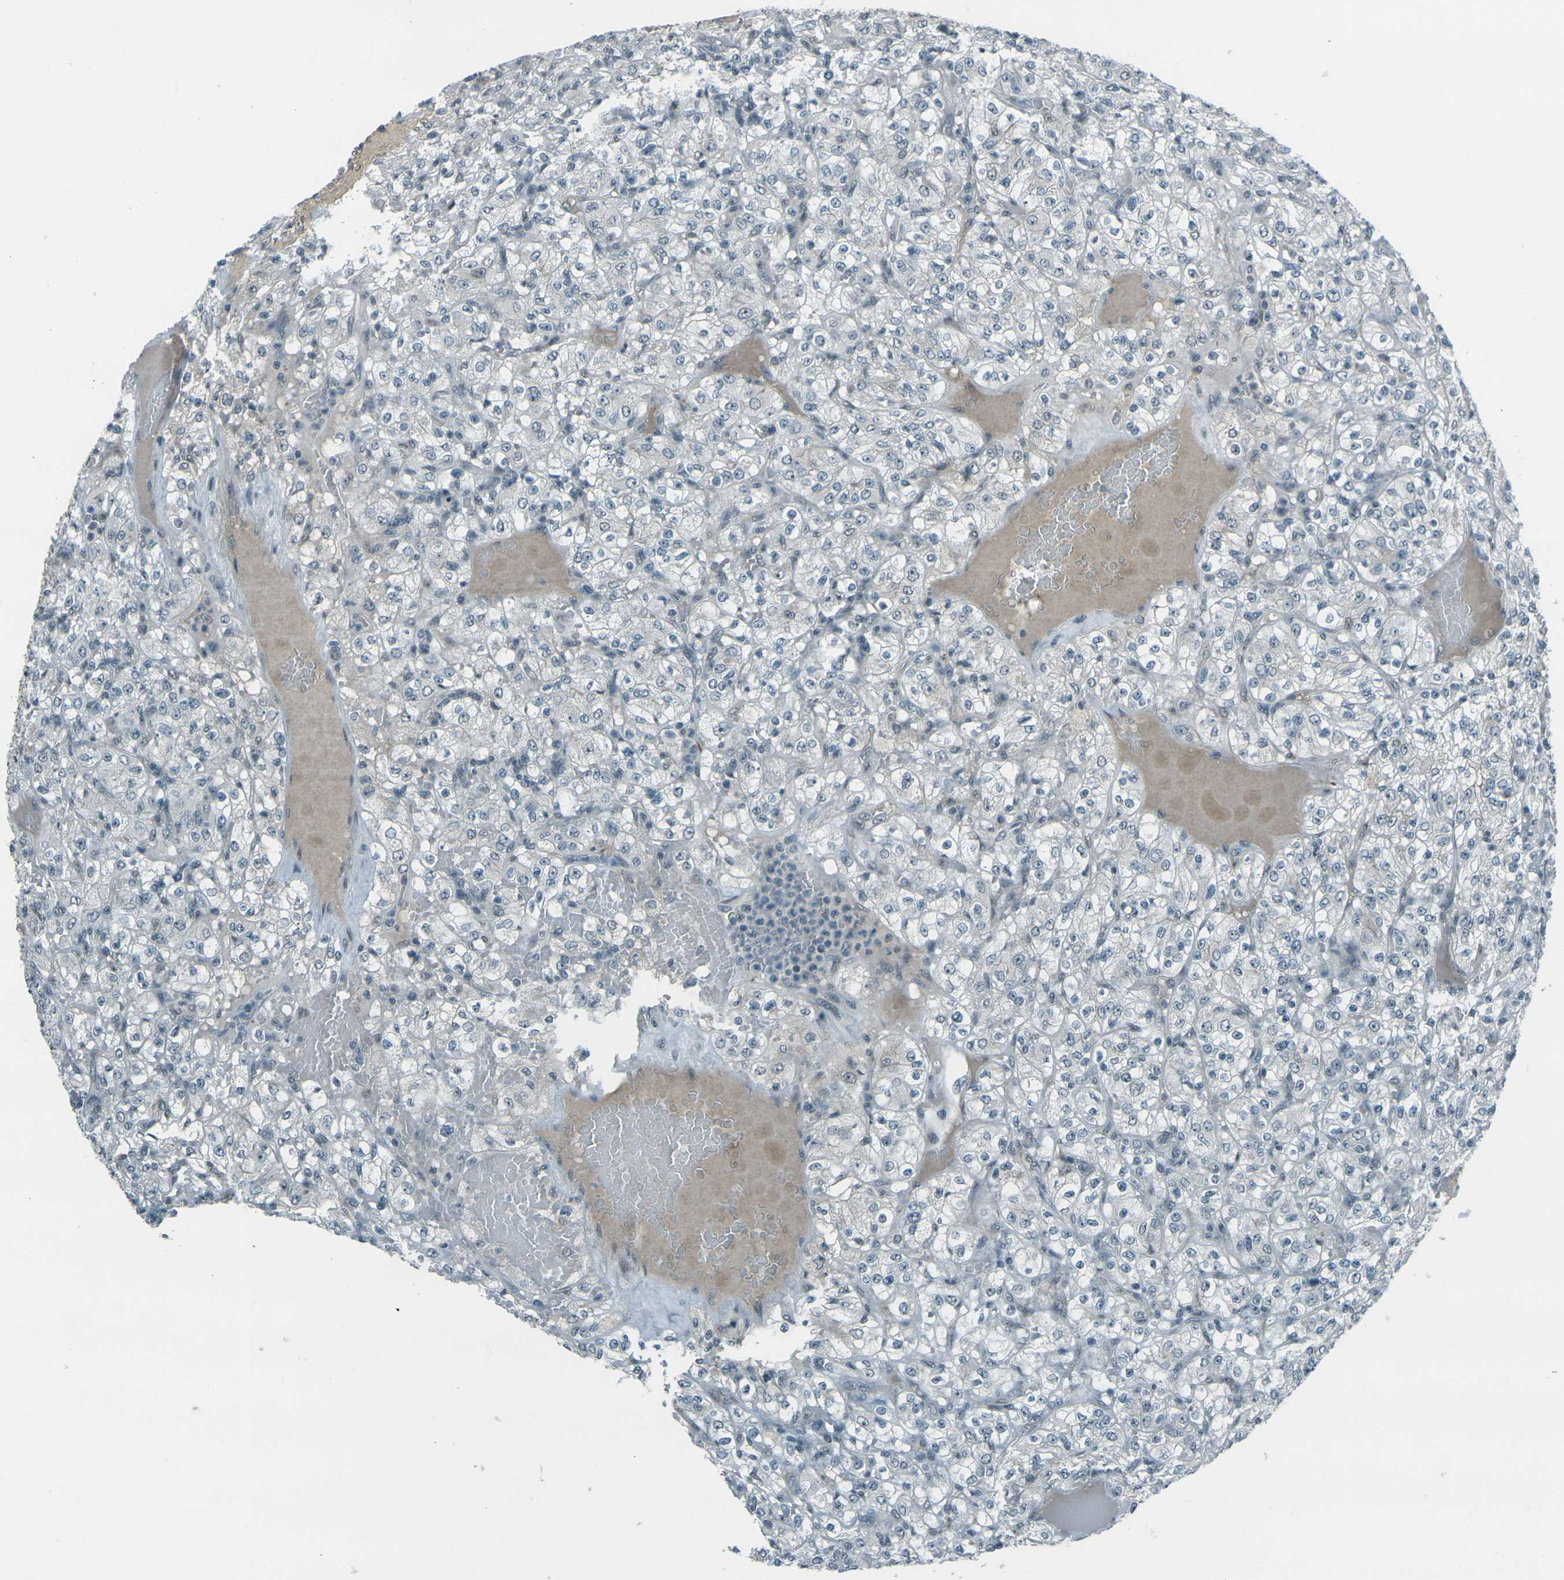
{"staining": {"intensity": "negative", "quantity": "none", "location": "none"}, "tissue": "renal cancer", "cell_type": "Tumor cells", "image_type": "cancer", "snomed": [{"axis": "morphology", "description": "Normal tissue, NOS"}, {"axis": "morphology", "description": "Adenocarcinoma, NOS"}, {"axis": "topography", "description": "Kidney"}], "caption": "Image shows no protein staining in tumor cells of adenocarcinoma (renal) tissue.", "gene": "GPR19", "patient": {"sex": "female", "age": 72}}